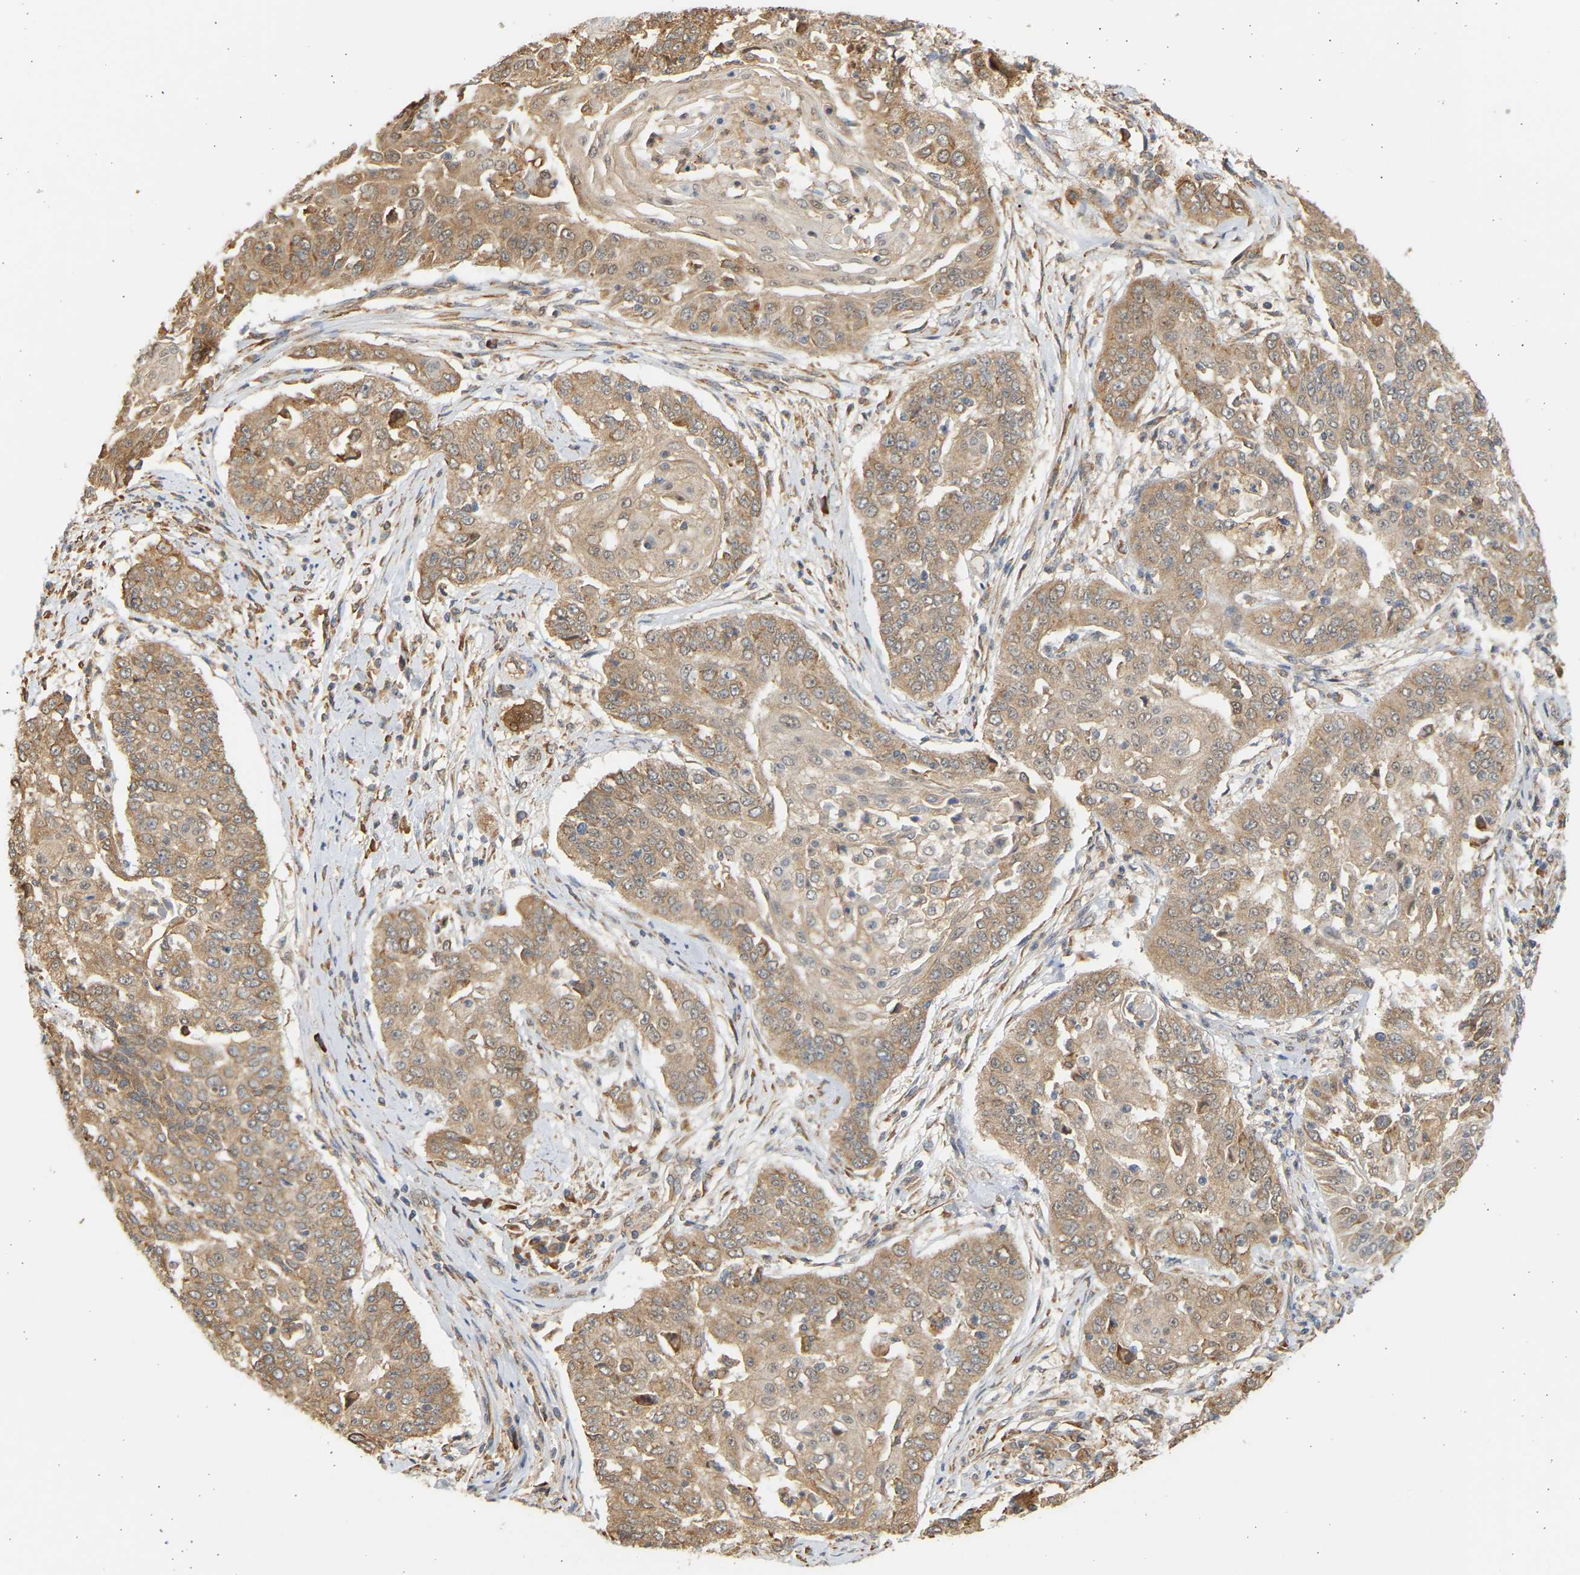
{"staining": {"intensity": "moderate", "quantity": ">75%", "location": "cytoplasmic/membranous"}, "tissue": "cervical cancer", "cell_type": "Tumor cells", "image_type": "cancer", "snomed": [{"axis": "morphology", "description": "Squamous cell carcinoma, NOS"}, {"axis": "topography", "description": "Cervix"}], "caption": "Squamous cell carcinoma (cervical) stained with a protein marker reveals moderate staining in tumor cells.", "gene": "B4GALT6", "patient": {"sex": "female", "age": 33}}